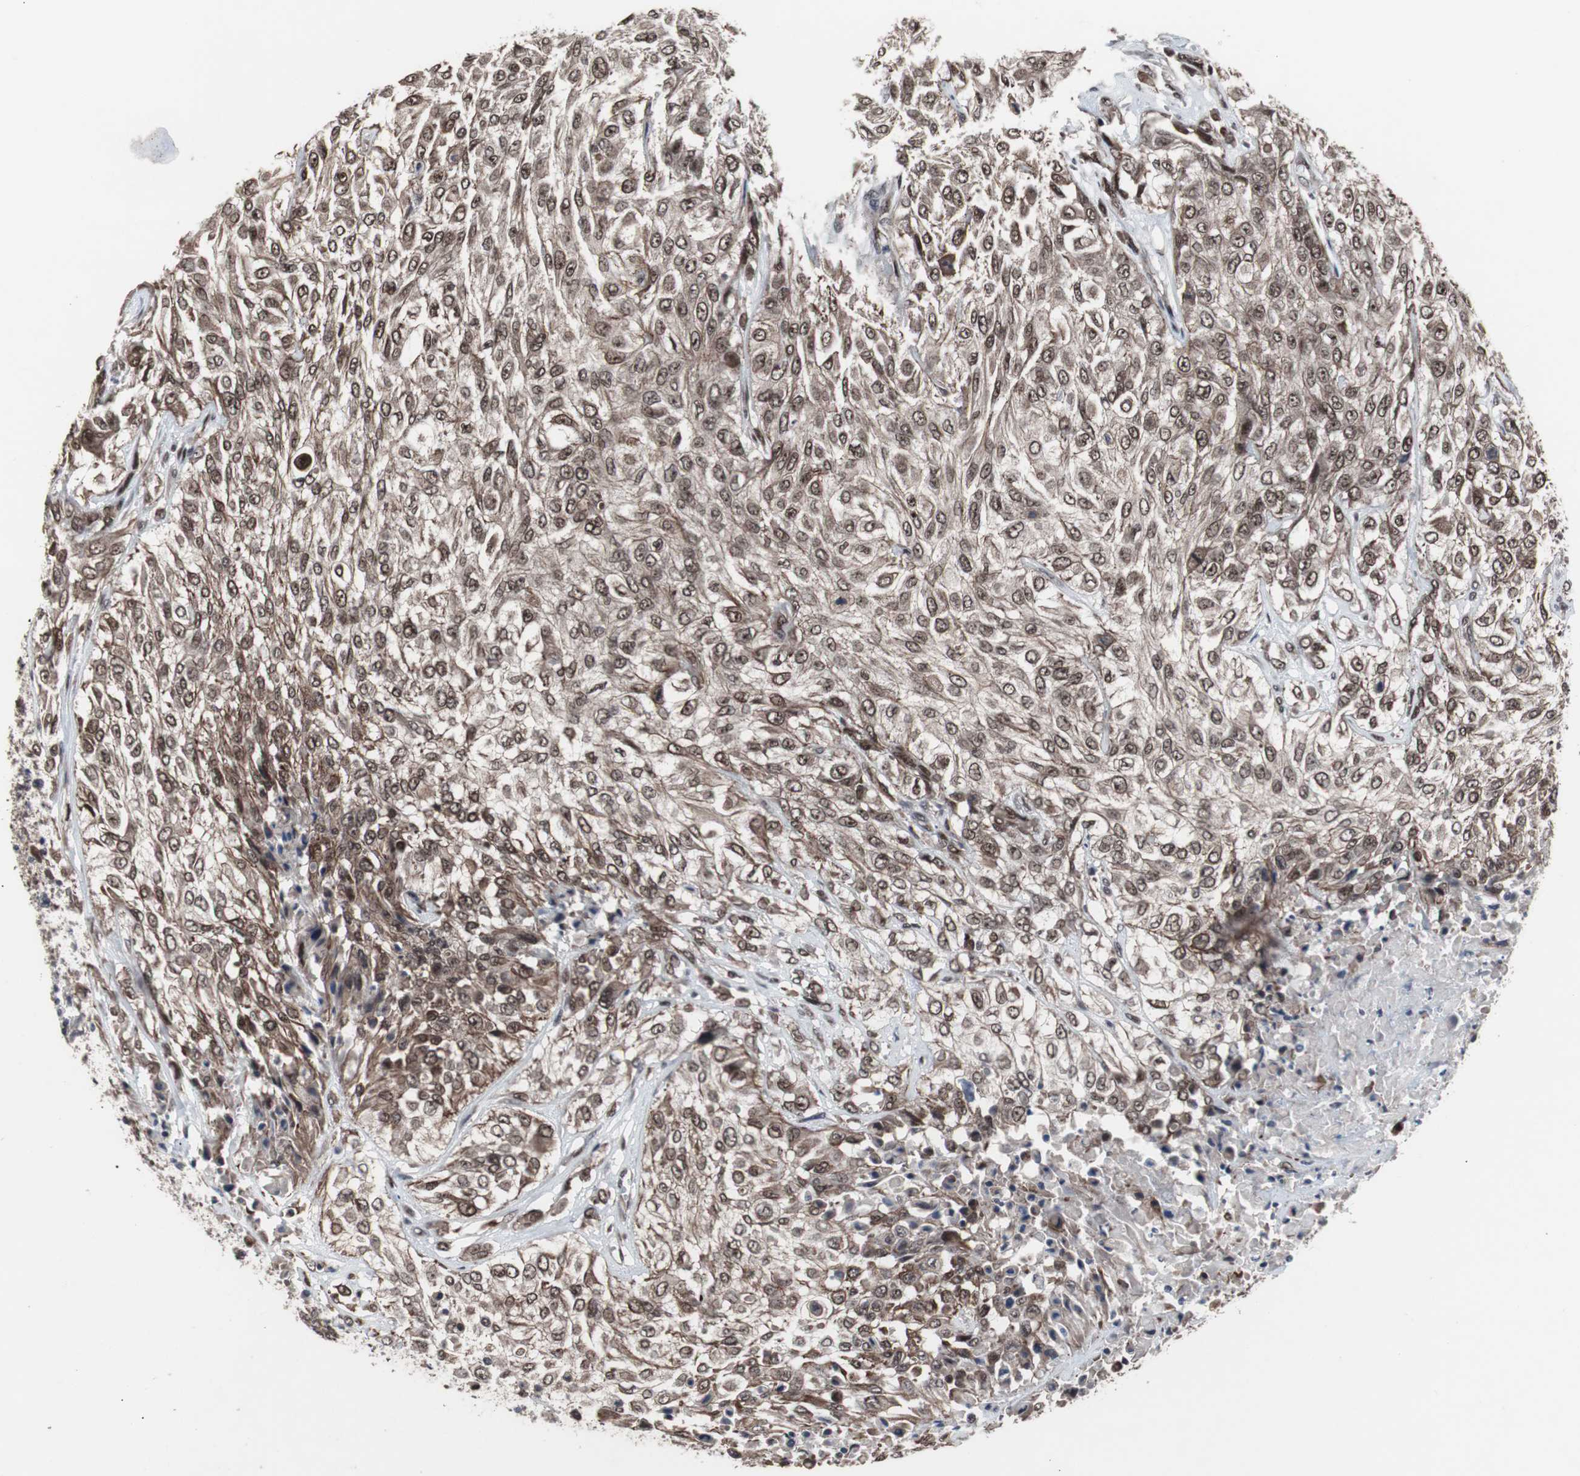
{"staining": {"intensity": "moderate", "quantity": "25%-75%", "location": "cytoplasmic/membranous,nuclear"}, "tissue": "urothelial cancer", "cell_type": "Tumor cells", "image_type": "cancer", "snomed": [{"axis": "morphology", "description": "Urothelial carcinoma, High grade"}, {"axis": "topography", "description": "Urinary bladder"}], "caption": "The immunohistochemical stain labels moderate cytoplasmic/membranous and nuclear positivity in tumor cells of urothelial cancer tissue.", "gene": "GTF2F2", "patient": {"sex": "male", "age": 57}}